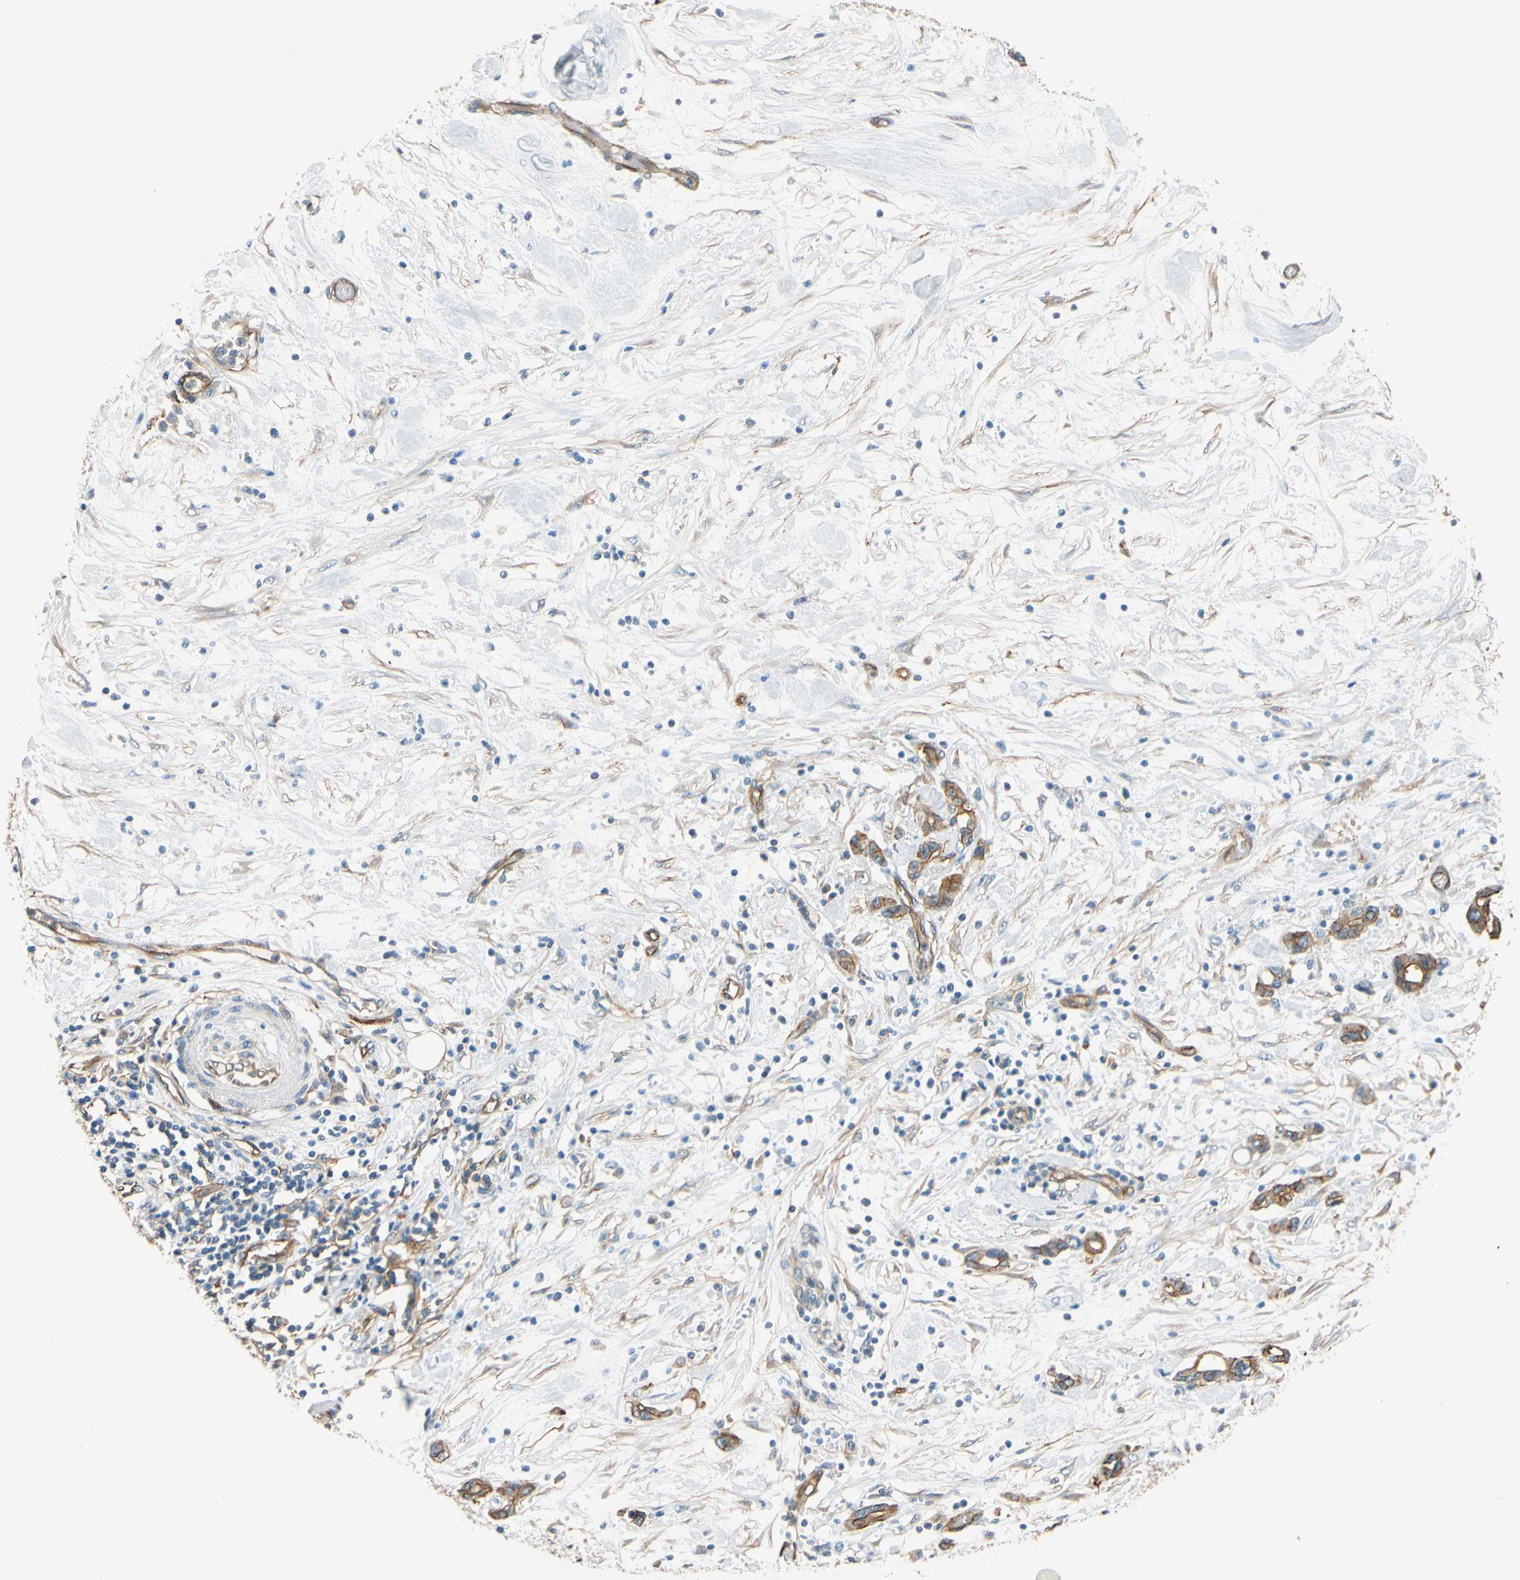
{"staining": {"intensity": "moderate", "quantity": ">75%", "location": "cytoplasmic/membranous"}, "tissue": "pancreatic cancer", "cell_type": "Tumor cells", "image_type": "cancer", "snomed": [{"axis": "morphology", "description": "Adenocarcinoma, NOS"}, {"axis": "topography", "description": "Pancreas"}], "caption": "Human pancreatic cancer stained with a brown dye exhibits moderate cytoplasmic/membranous positive expression in about >75% of tumor cells.", "gene": "SPTAN1", "patient": {"sex": "female", "age": 57}}